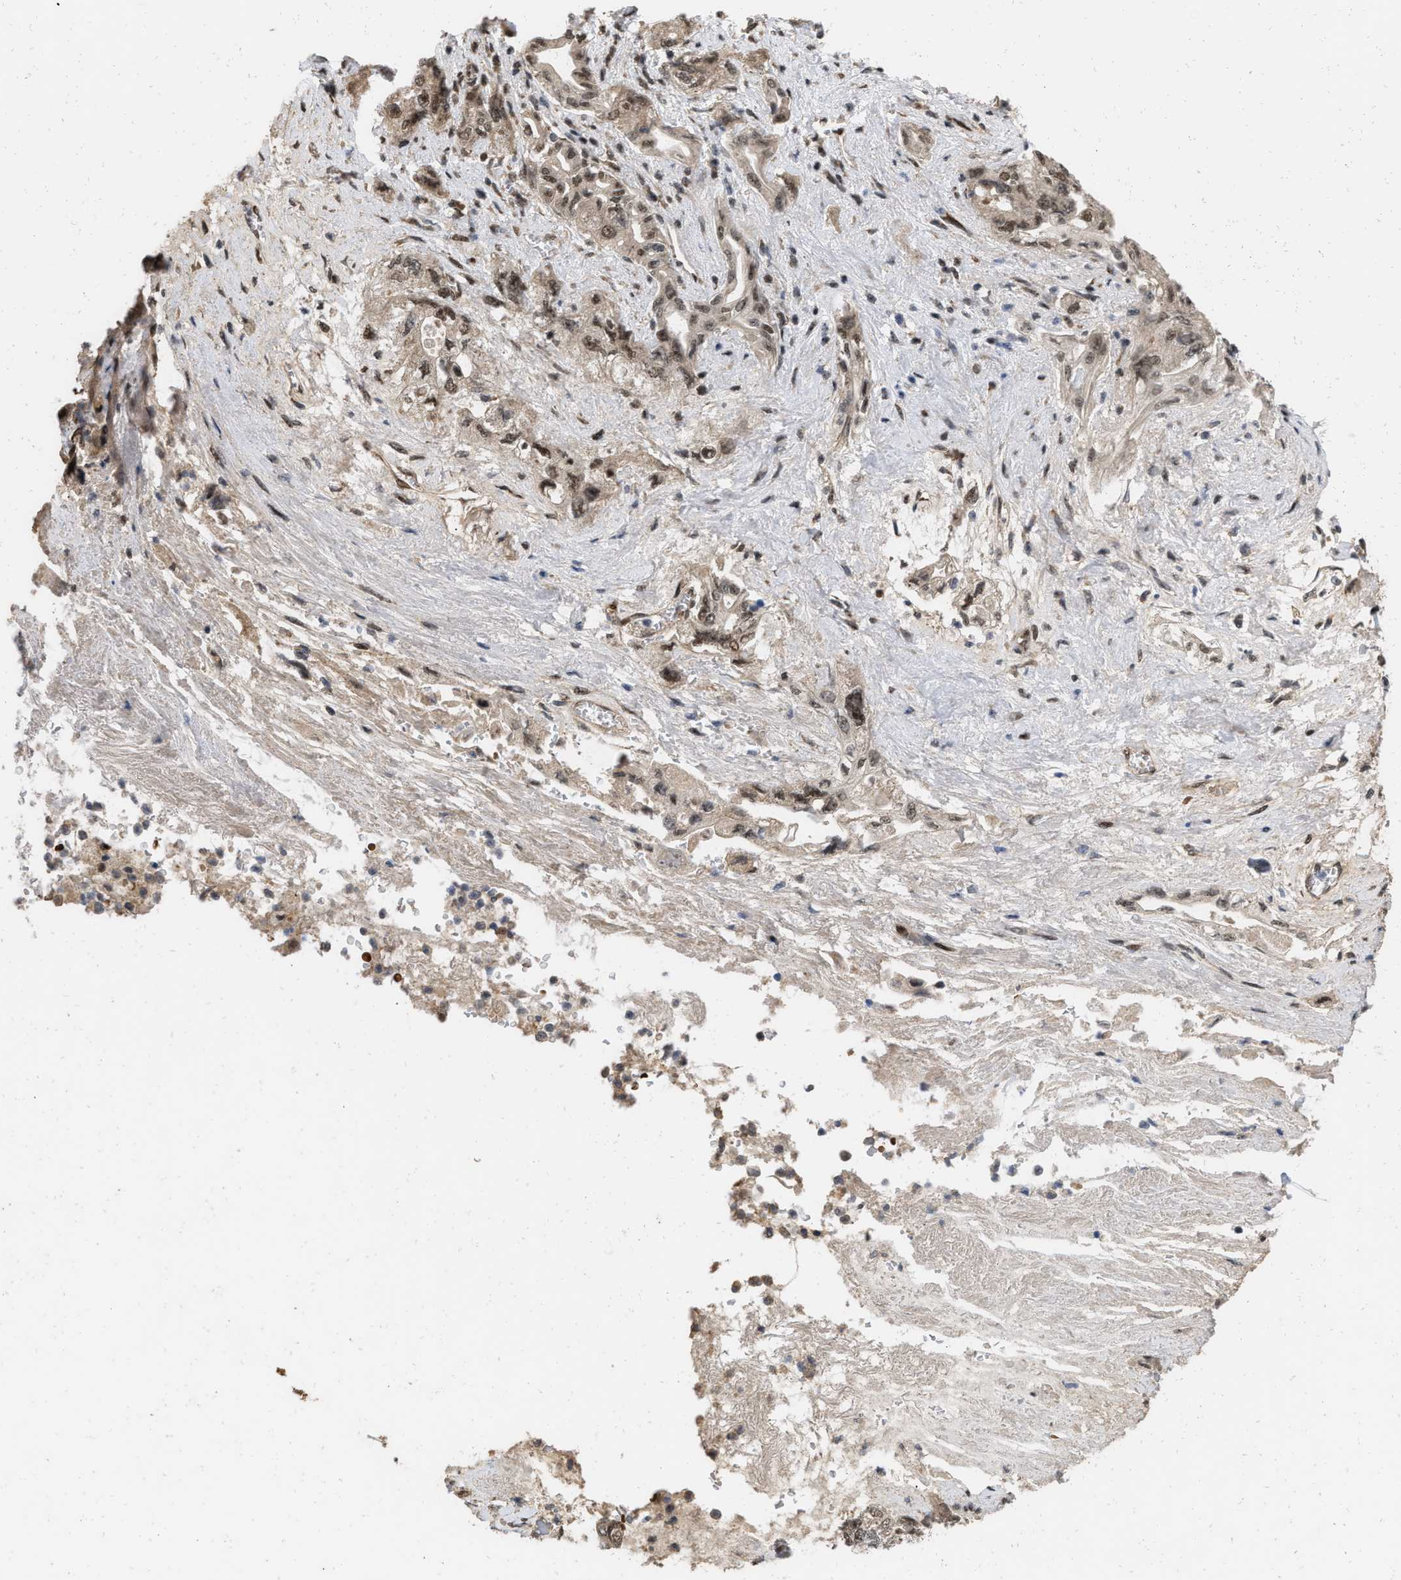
{"staining": {"intensity": "moderate", "quantity": ">75%", "location": "nuclear"}, "tissue": "pancreatic cancer", "cell_type": "Tumor cells", "image_type": "cancer", "snomed": [{"axis": "morphology", "description": "Adenocarcinoma, NOS"}, {"axis": "topography", "description": "Pancreas"}], "caption": "Adenocarcinoma (pancreatic) was stained to show a protein in brown. There is medium levels of moderate nuclear positivity in approximately >75% of tumor cells.", "gene": "ANKRD11", "patient": {"sex": "female", "age": 73}}